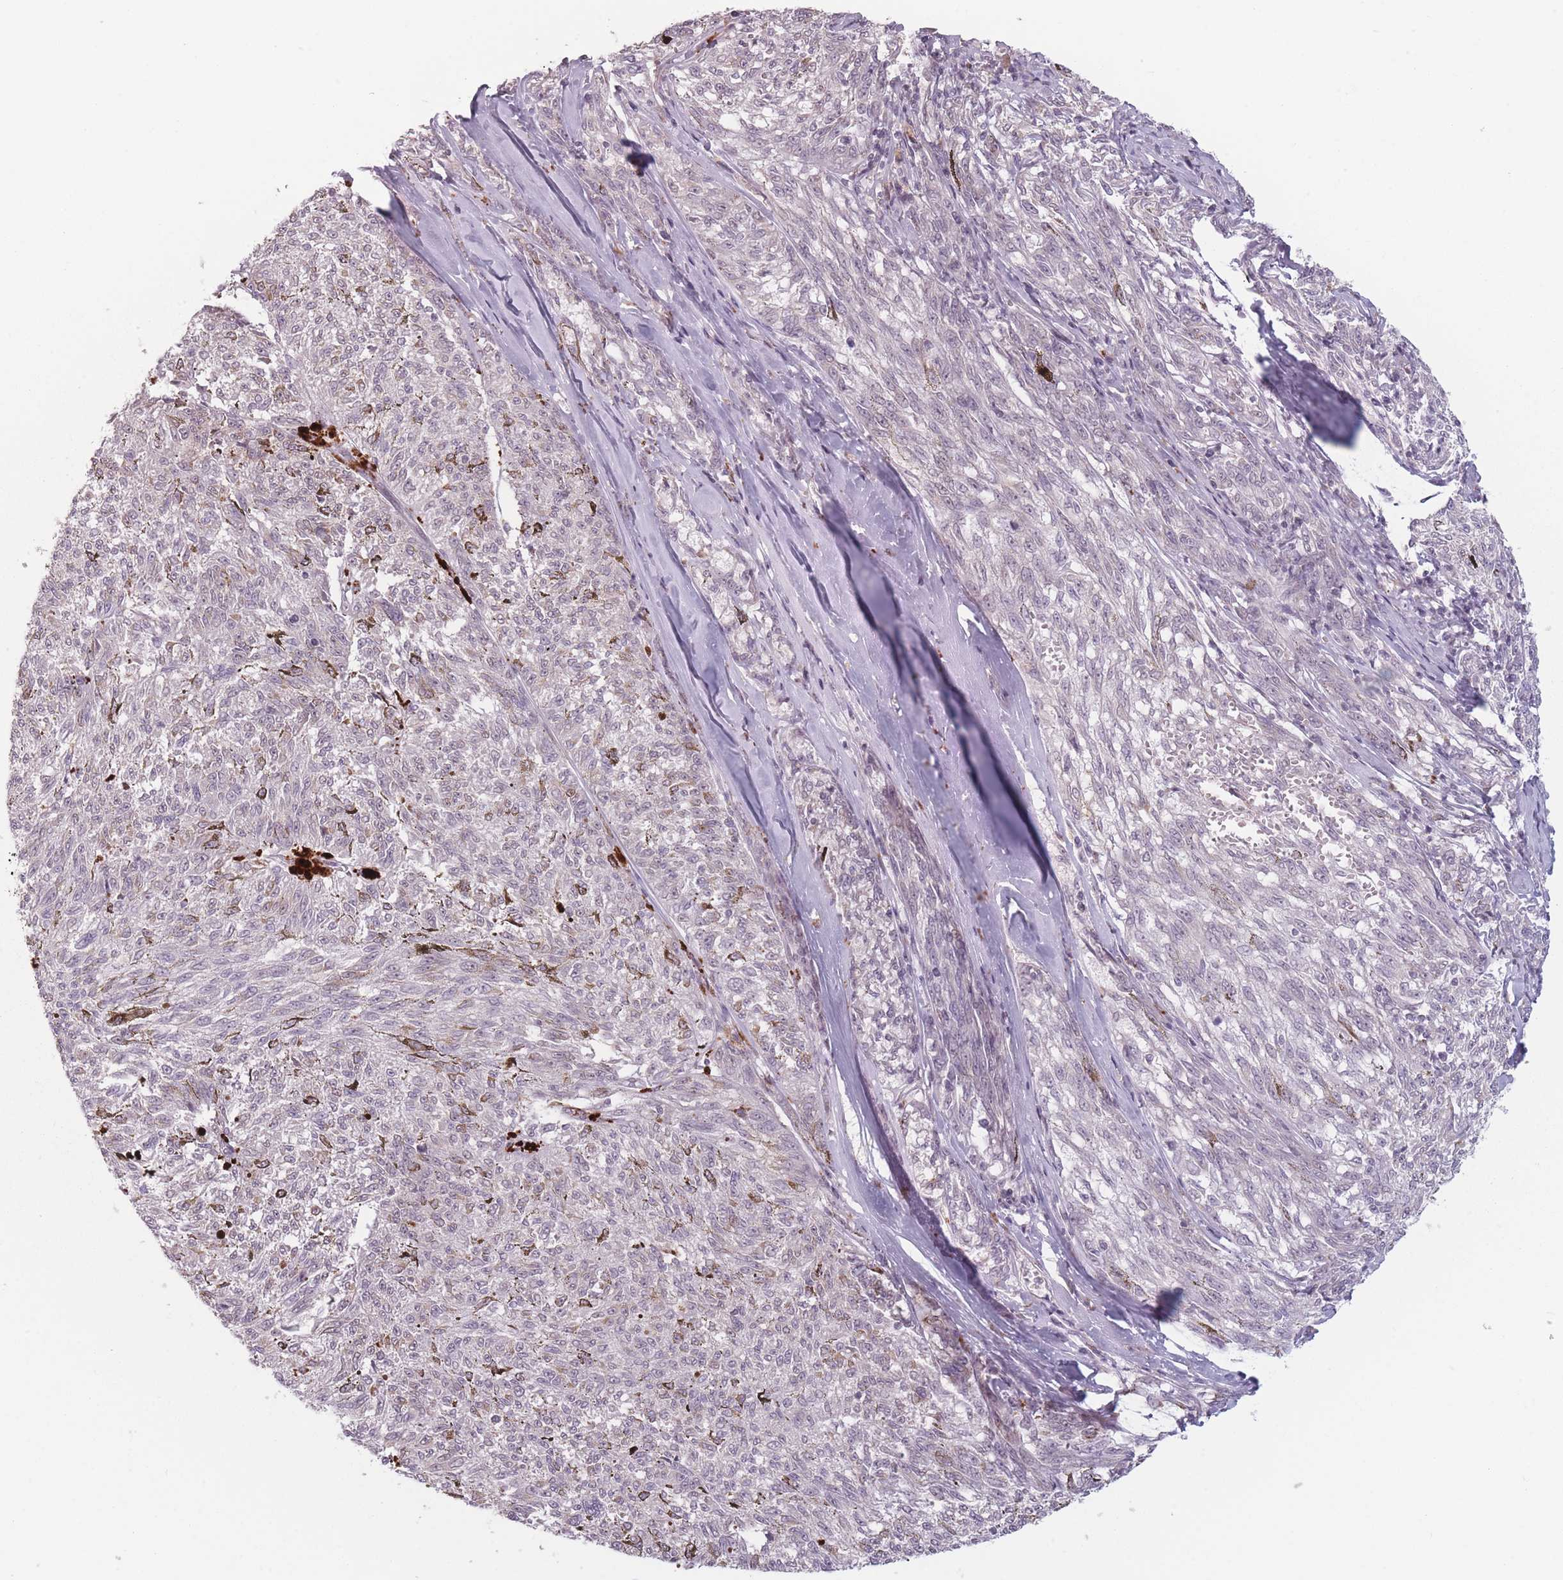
{"staining": {"intensity": "weak", "quantity": "25%-75%", "location": "nuclear"}, "tissue": "melanoma", "cell_type": "Tumor cells", "image_type": "cancer", "snomed": [{"axis": "morphology", "description": "Malignant melanoma, NOS"}, {"axis": "topography", "description": "Skin"}], "caption": "Immunohistochemical staining of human malignant melanoma demonstrates low levels of weak nuclear protein staining in approximately 25%-75% of tumor cells.", "gene": "OR10C1", "patient": {"sex": "female", "age": 72}}